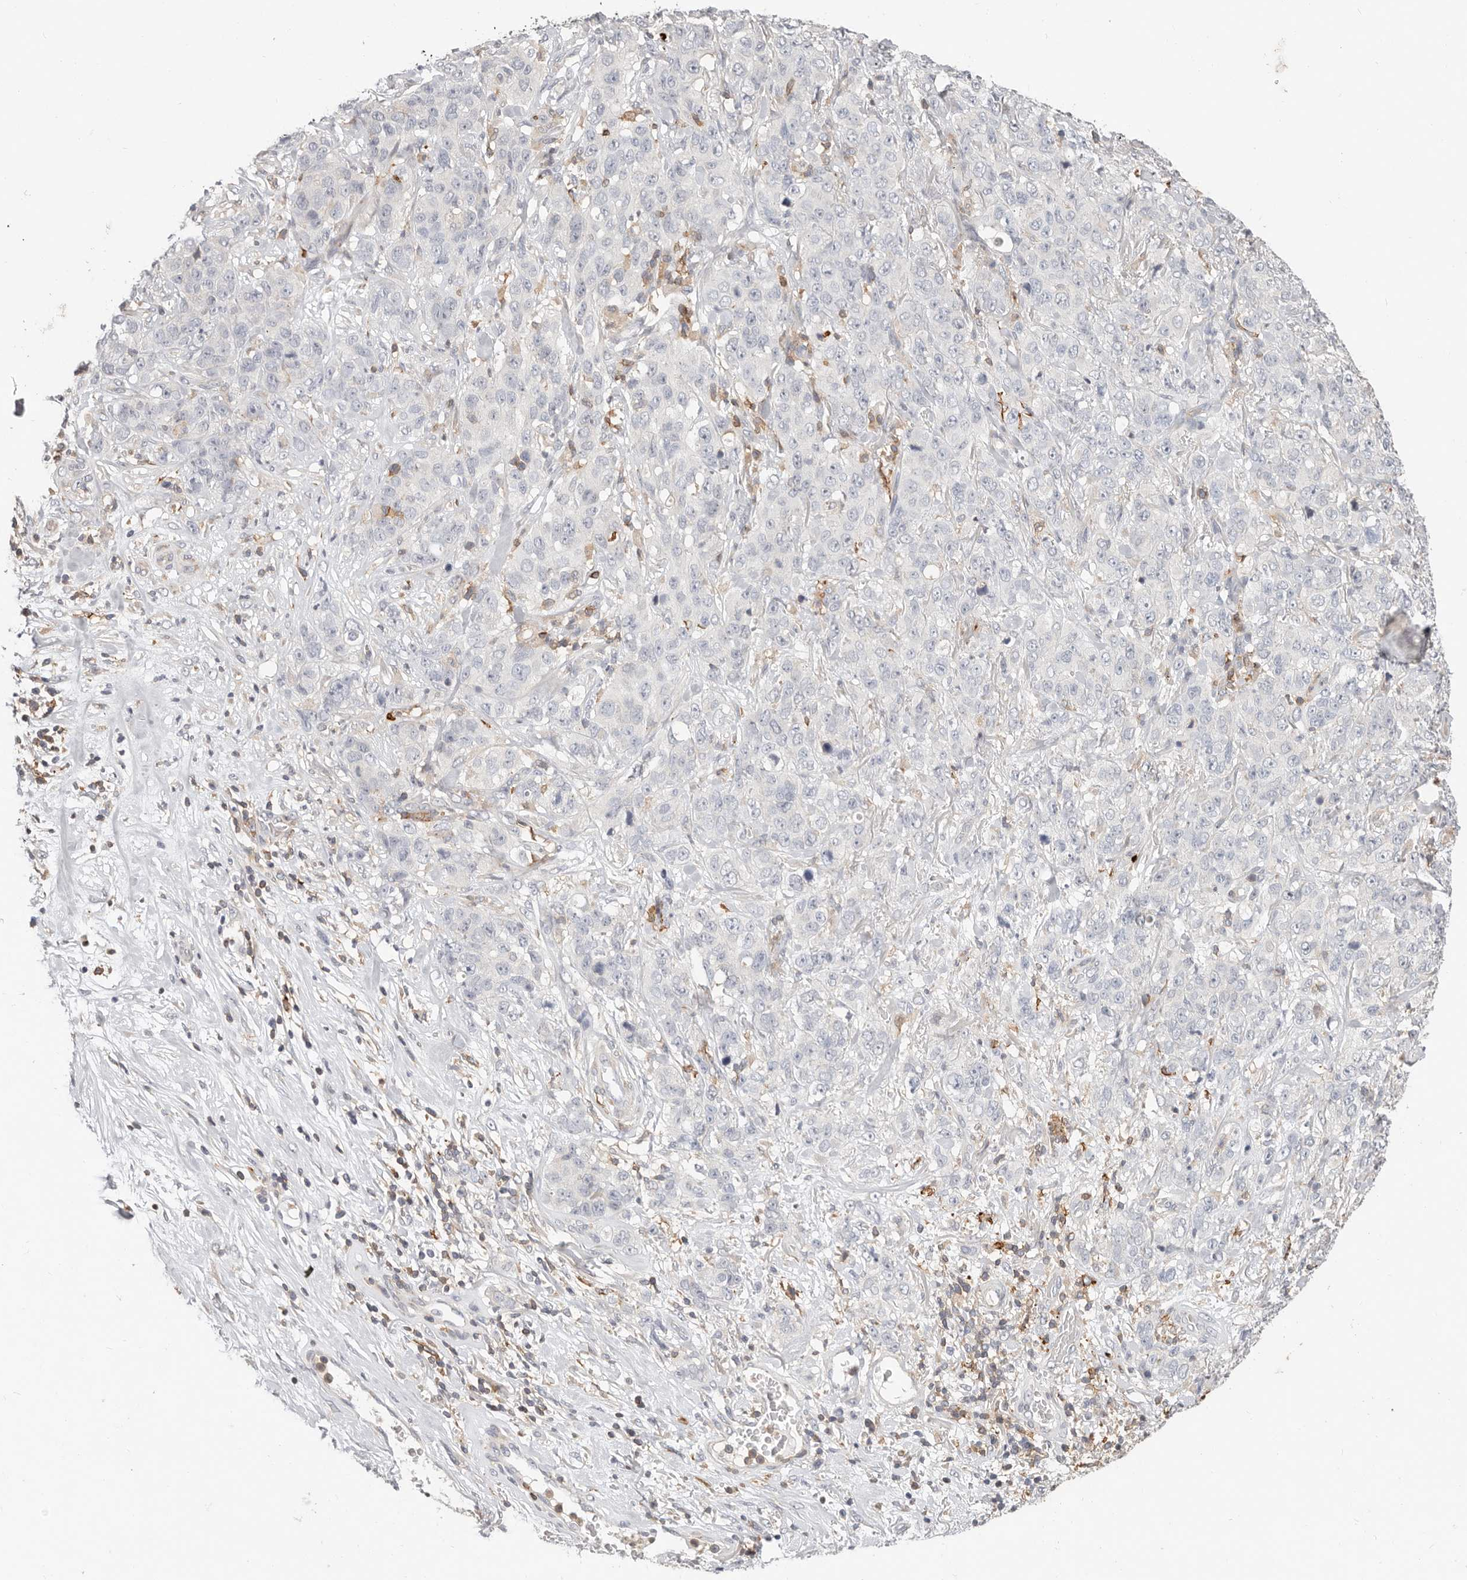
{"staining": {"intensity": "negative", "quantity": "none", "location": "none"}, "tissue": "stomach cancer", "cell_type": "Tumor cells", "image_type": "cancer", "snomed": [{"axis": "morphology", "description": "Adenocarcinoma, NOS"}, {"axis": "topography", "description": "Stomach"}], "caption": "There is no significant staining in tumor cells of stomach cancer (adenocarcinoma).", "gene": "TMEM63B", "patient": {"sex": "male", "age": 48}}